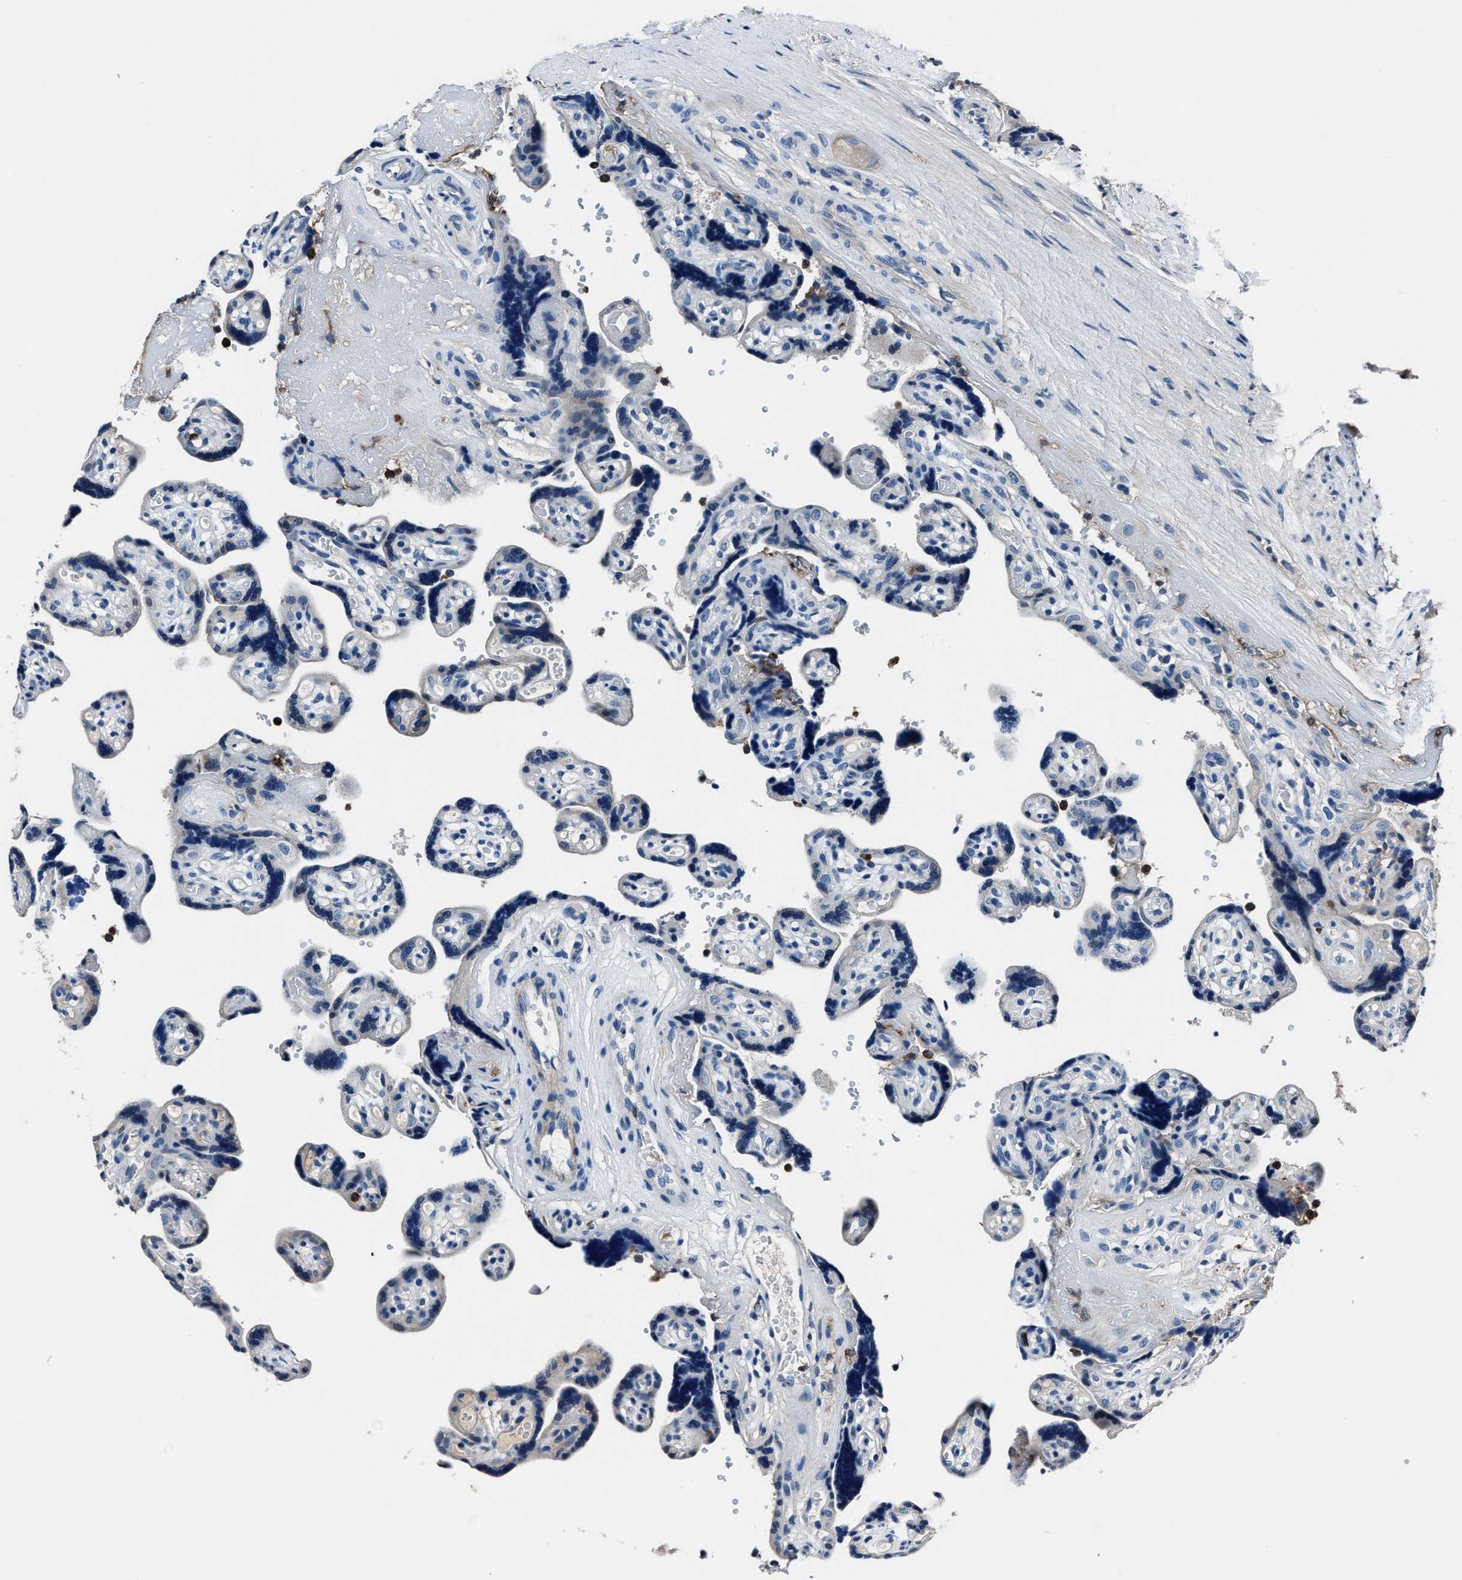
{"staining": {"intensity": "negative", "quantity": "none", "location": "none"}, "tissue": "placenta", "cell_type": "Trophoblastic cells", "image_type": "normal", "snomed": [{"axis": "morphology", "description": "Normal tissue, NOS"}, {"axis": "topography", "description": "Placenta"}], "caption": "Immunohistochemistry photomicrograph of unremarkable placenta stained for a protein (brown), which shows no expression in trophoblastic cells.", "gene": "FGL2", "patient": {"sex": "female", "age": 30}}